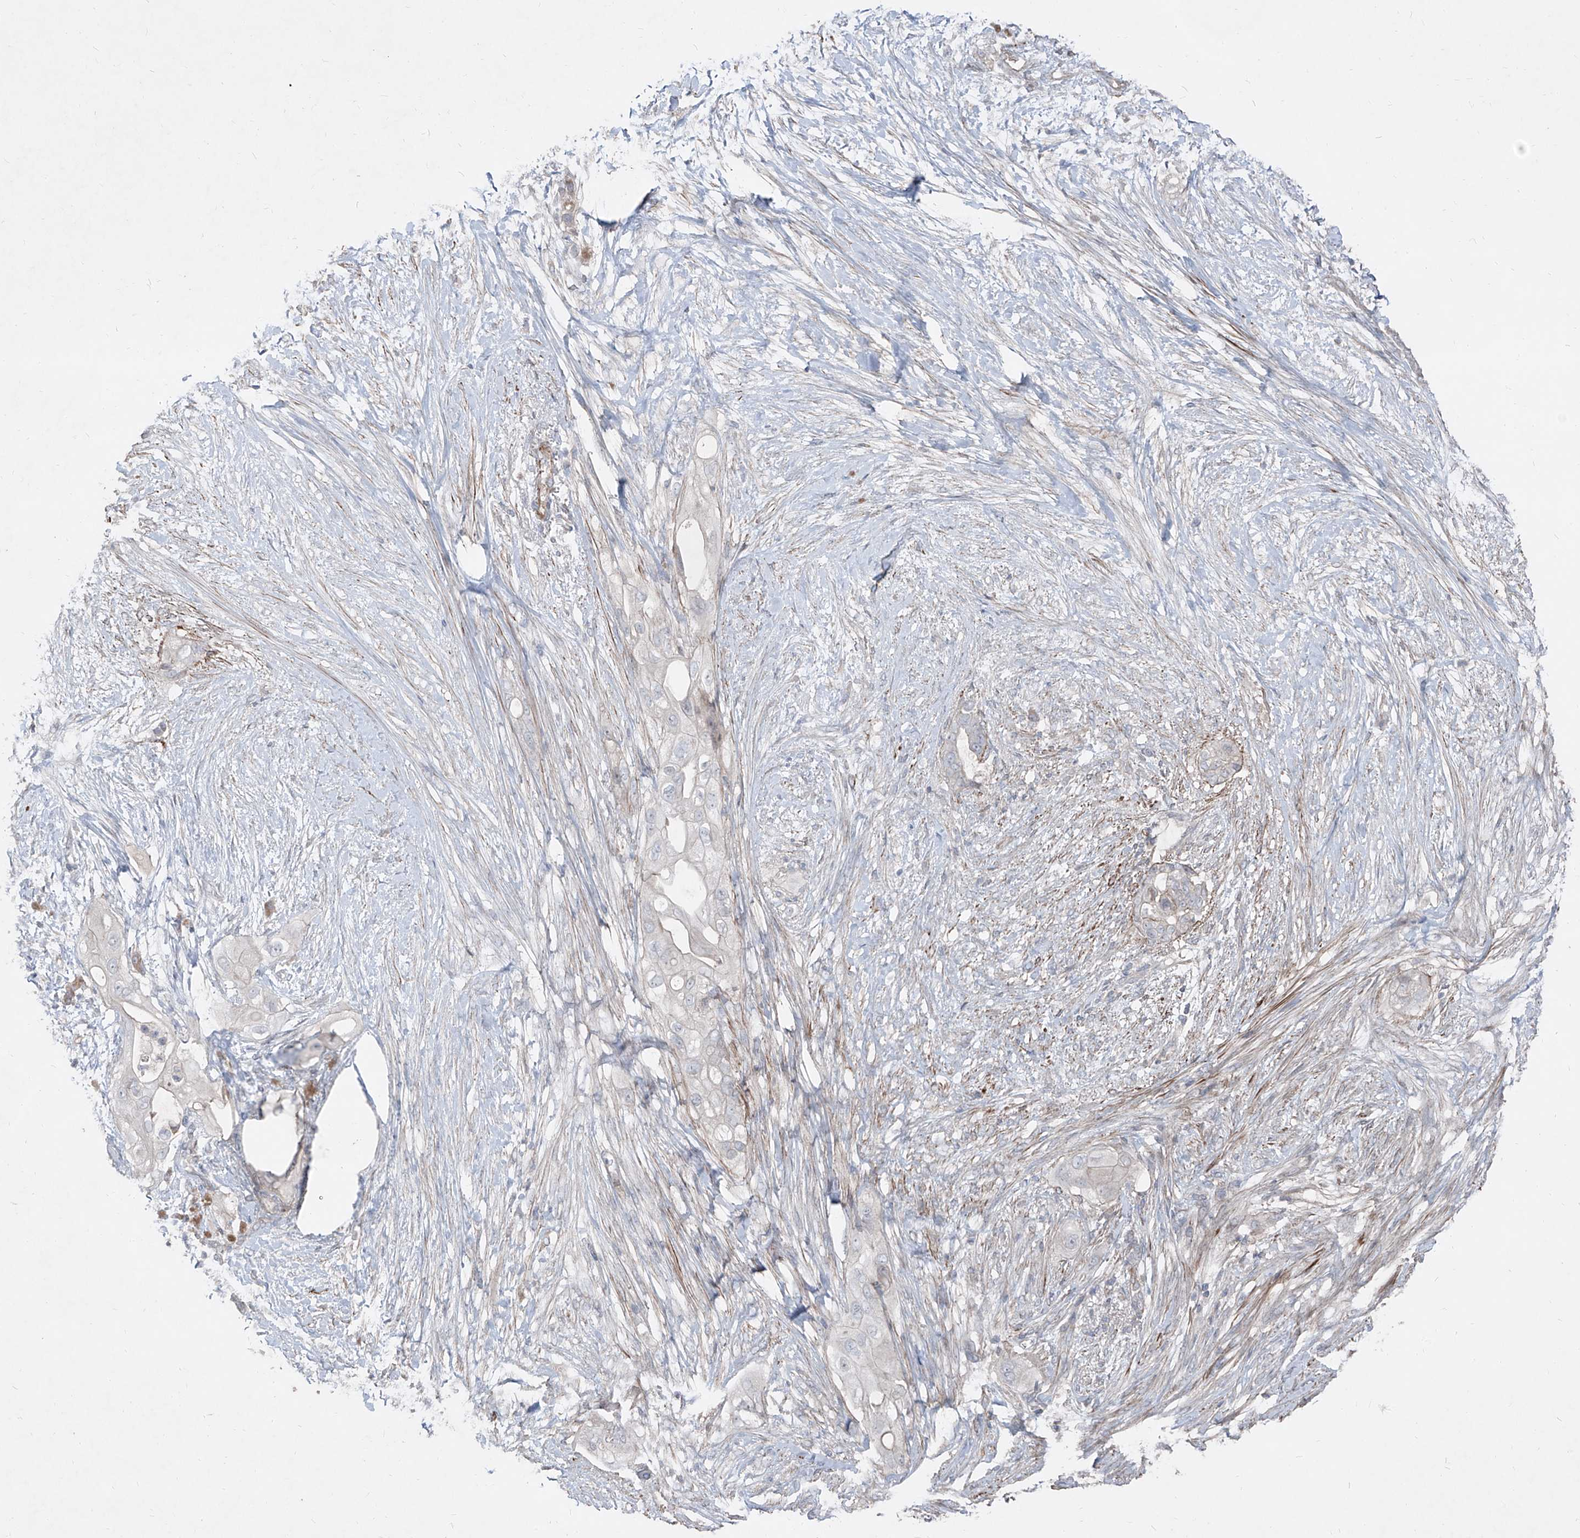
{"staining": {"intensity": "negative", "quantity": "none", "location": "none"}, "tissue": "pancreatic cancer", "cell_type": "Tumor cells", "image_type": "cancer", "snomed": [{"axis": "morphology", "description": "Adenocarcinoma, NOS"}, {"axis": "topography", "description": "Pancreas"}], "caption": "Pancreatic adenocarcinoma stained for a protein using immunohistochemistry displays no expression tumor cells.", "gene": "UFD1", "patient": {"sex": "male", "age": 53}}